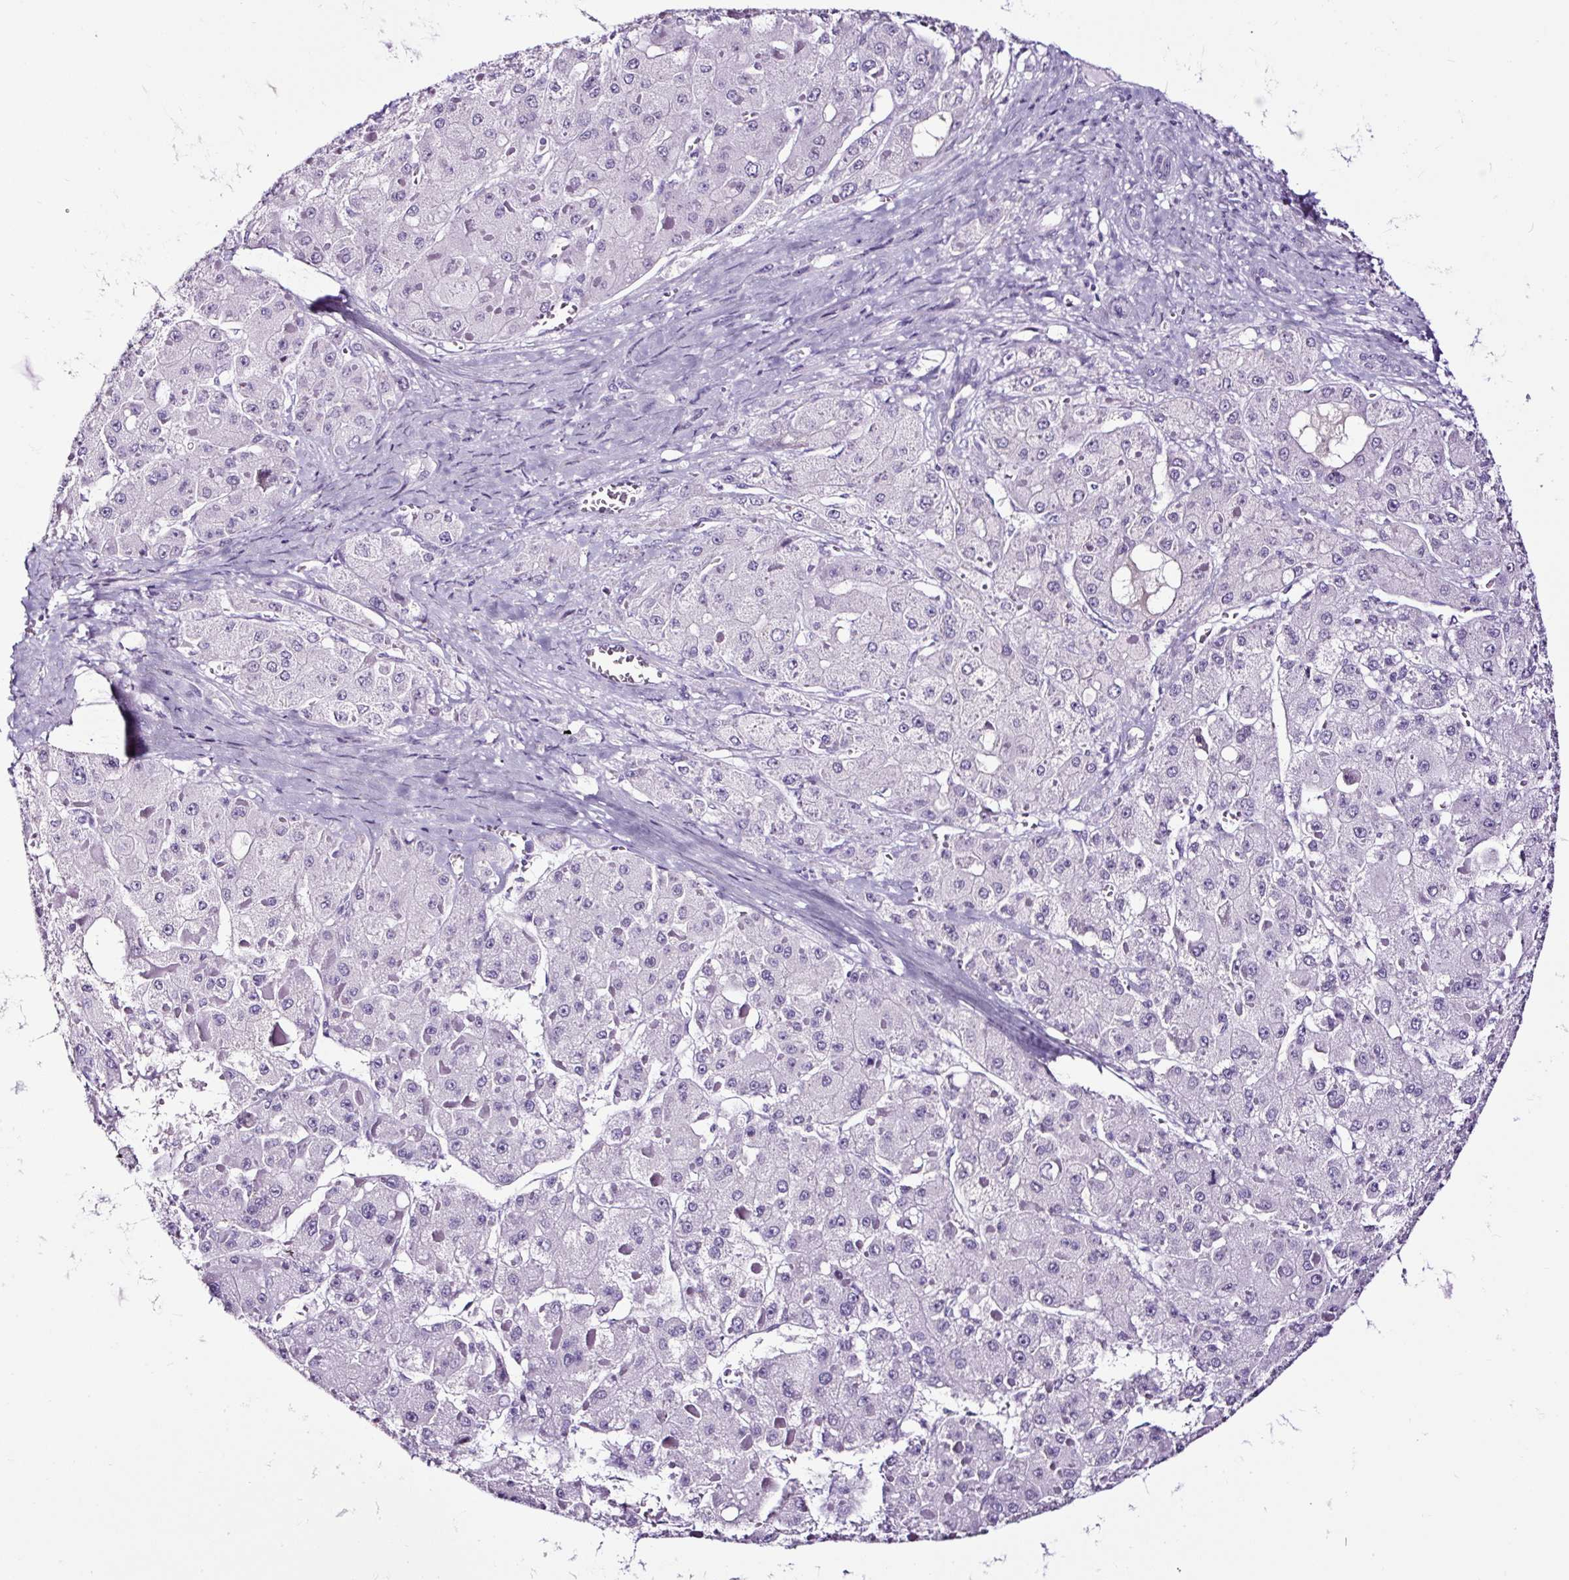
{"staining": {"intensity": "negative", "quantity": "none", "location": "none"}, "tissue": "liver cancer", "cell_type": "Tumor cells", "image_type": "cancer", "snomed": [{"axis": "morphology", "description": "Carcinoma, Hepatocellular, NOS"}, {"axis": "topography", "description": "Liver"}], "caption": "There is no significant positivity in tumor cells of liver hepatocellular carcinoma. (DAB (3,3'-diaminobenzidine) immunohistochemistry (IHC), high magnification).", "gene": "NPHS2", "patient": {"sex": "female", "age": 73}}